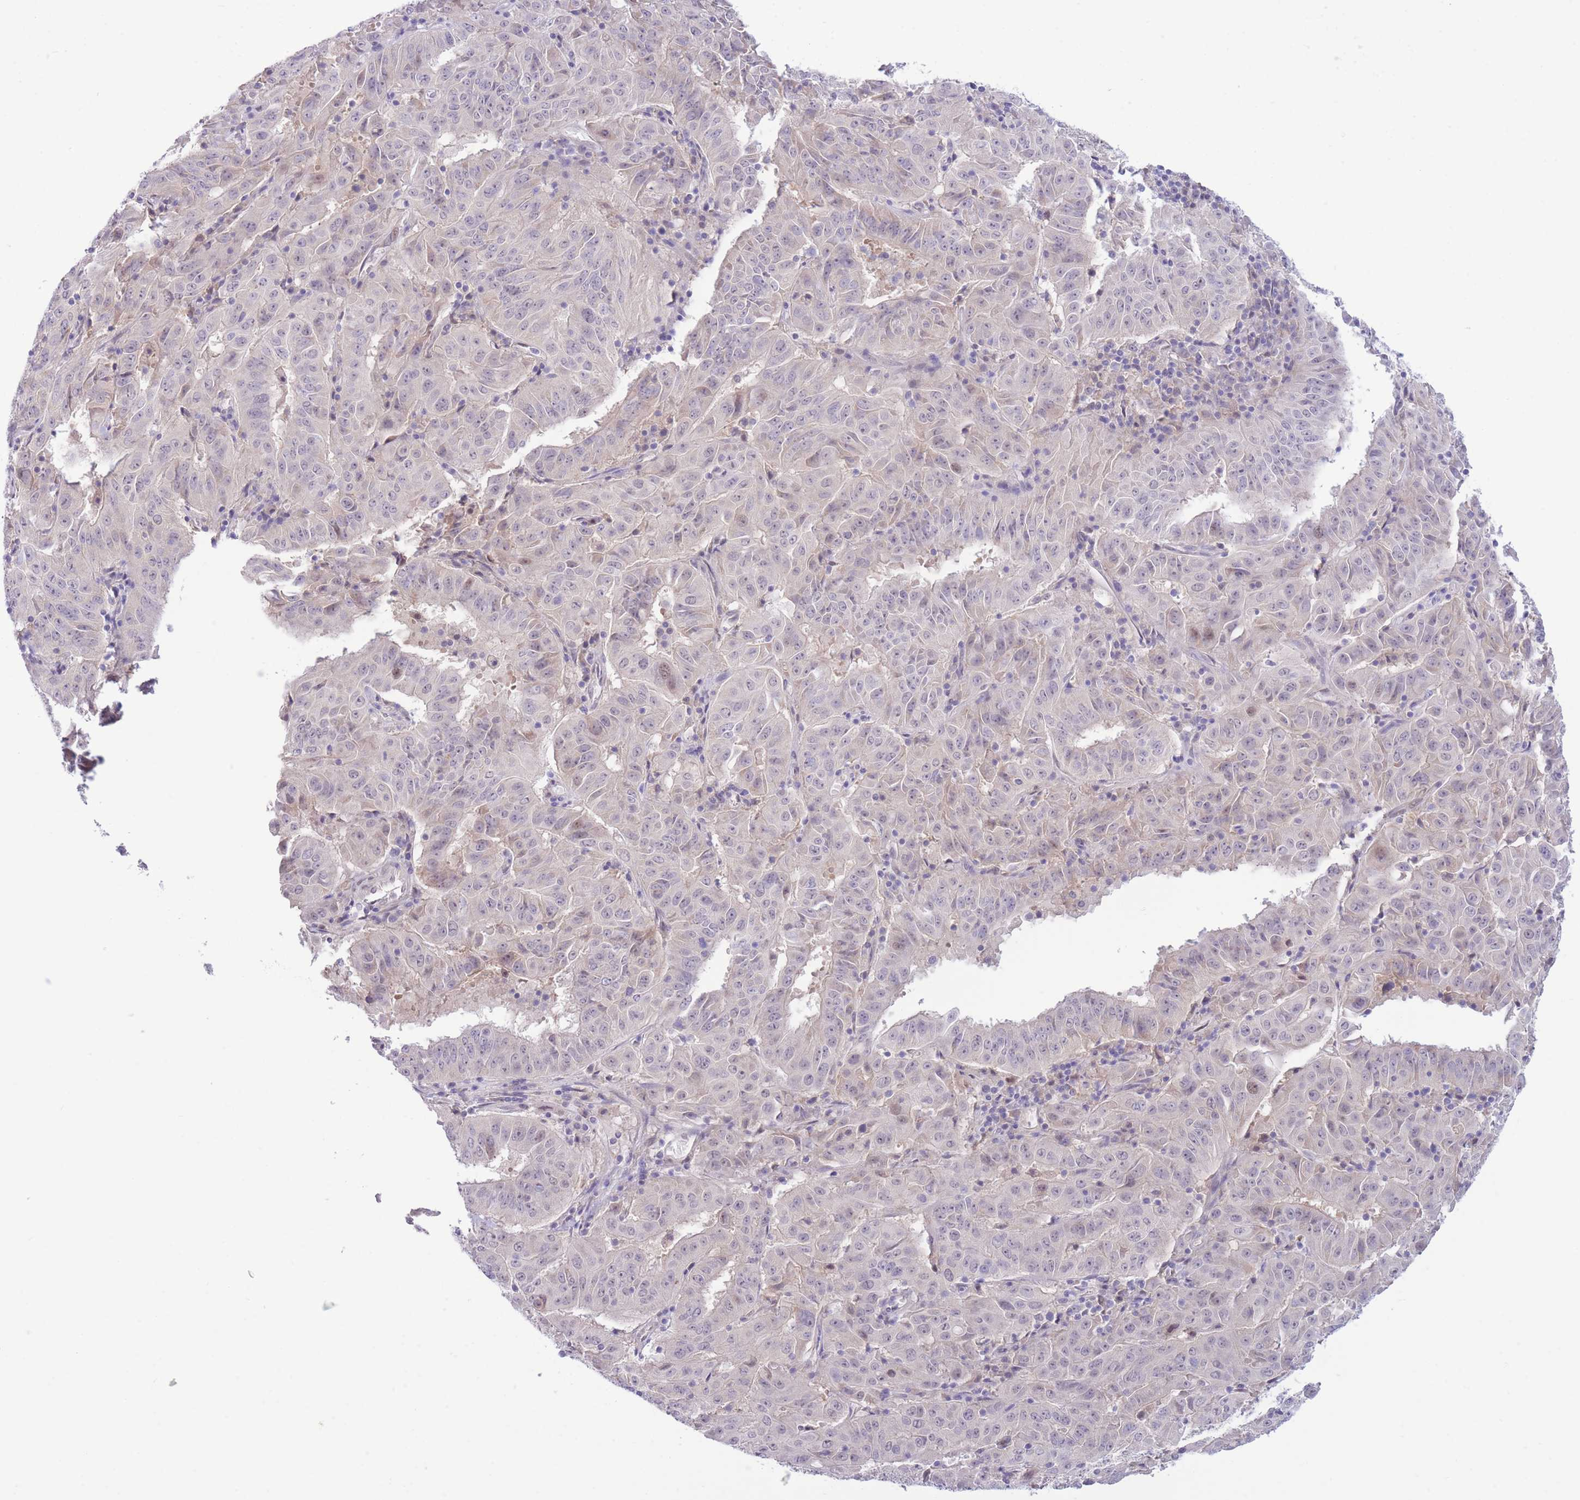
{"staining": {"intensity": "negative", "quantity": "none", "location": "none"}, "tissue": "pancreatic cancer", "cell_type": "Tumor cells", "image_type": "cancer", "snomed": [{"axis": "morphology", "description": "Adenocarcinoma, NOS"}, {"axis": "topography", "description": "Pancreas"}], "caption": "Immunohistochemistry (IHC) of pancreatic adenocarcinoma reveals no expression in tumor cells. (DAB (3,3'-diaminobenzidine) immunohistochemistry visualized using brightfield microscopy, high magnification).", "gene": "FBXO46", "patient": {"sex": "male", "age": 63}}